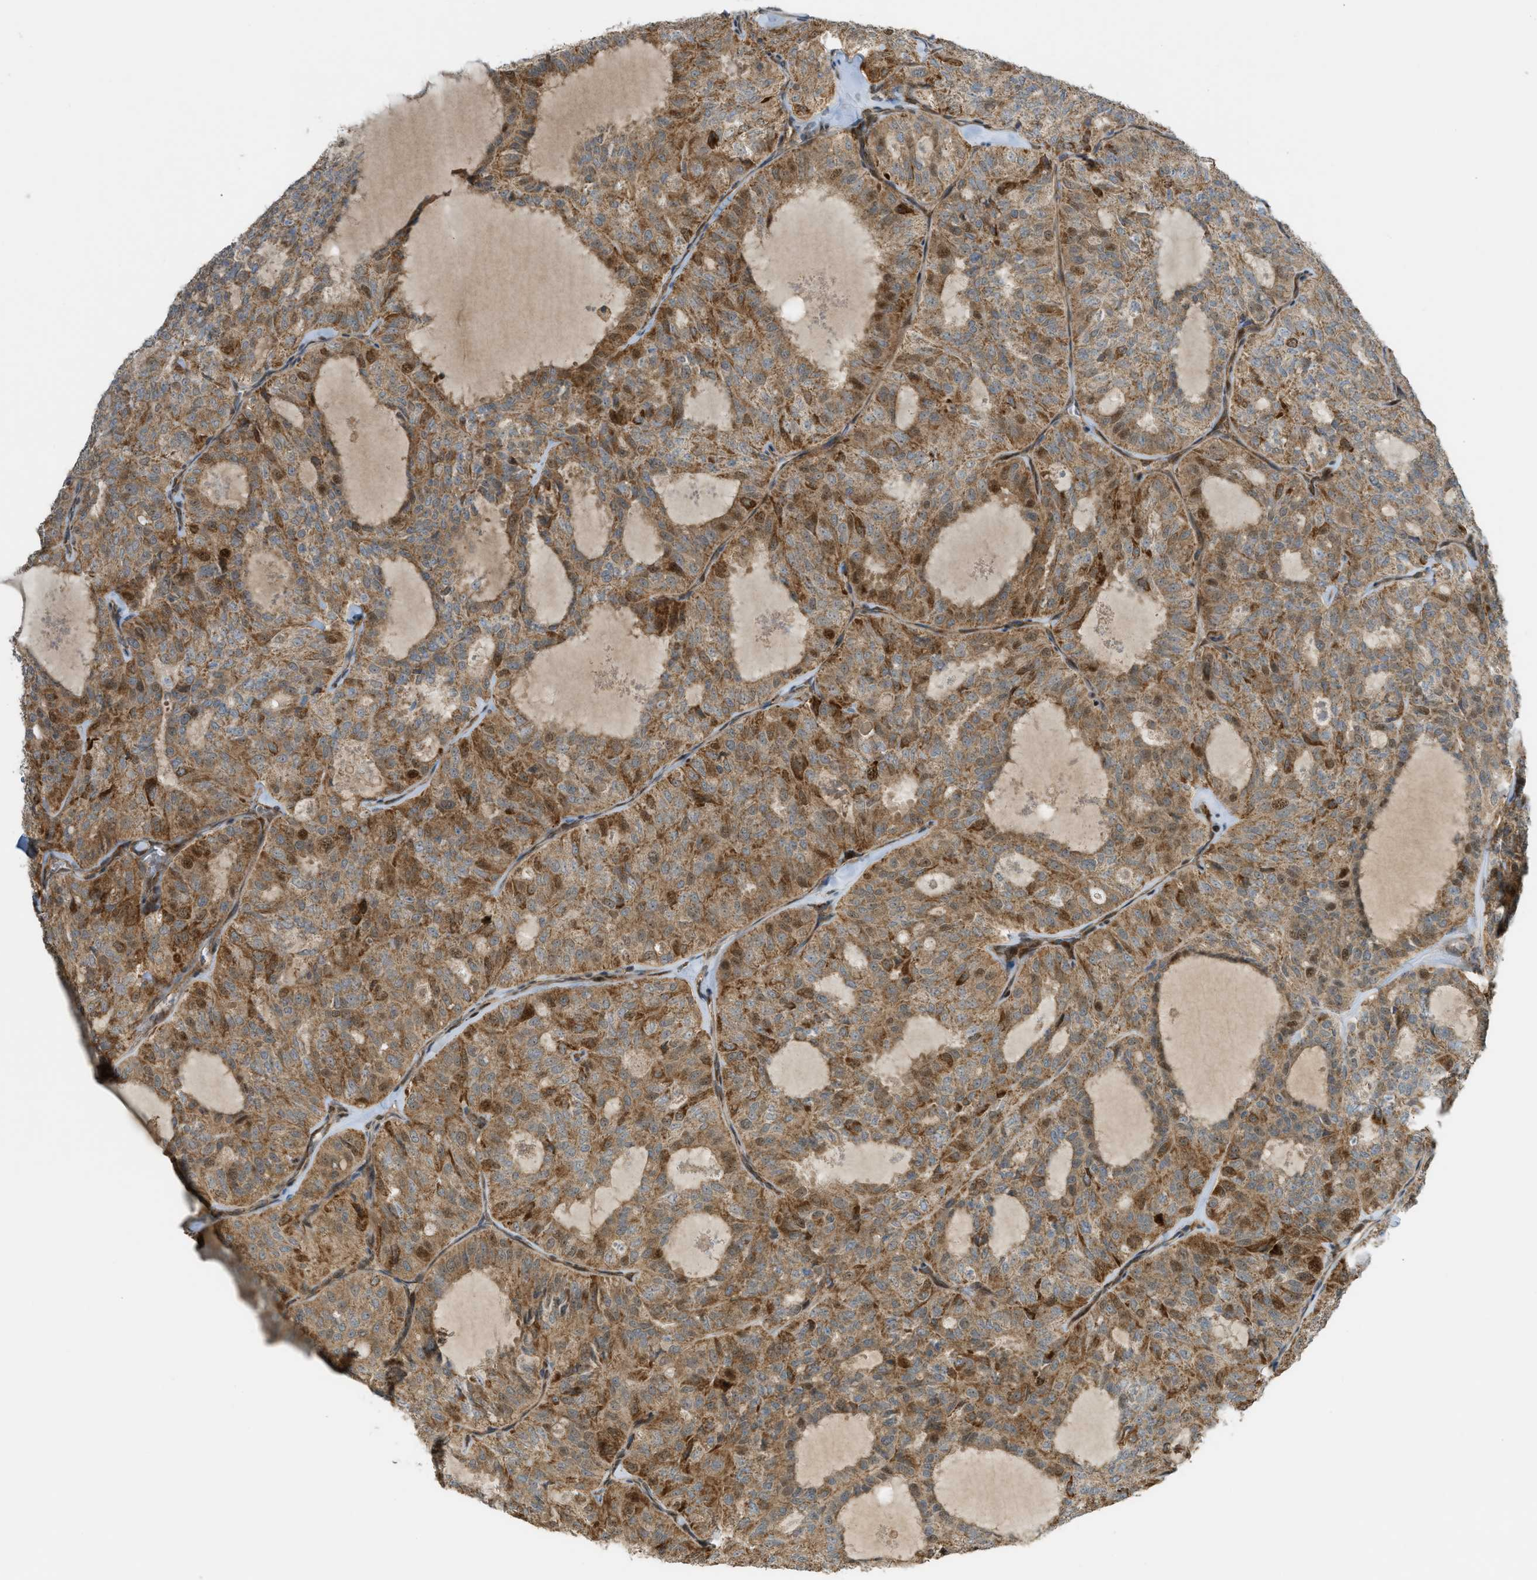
{"staining": {"intensity": "moderate", "quantity": ">75%", "location": "cytoplasmic/membranous,nuclear"}, "tissue": "thyroid cancer", "cell_type": "Tumor cells", "image_type": "cancer", "snomed": [{"axis": "morphology", "description": "Follicular adenoma carcinoma, NOS"}, {"axis": "topography", "description": "Thyroid gland"}], "caption": "This is a micrograph of IHC staining of thyroid follicular adenoma carcinoma, which shows moderate positivity in the cytoplasmic/membranous and nuclear of tumor cells.", "gene": "CCDC186", "patient": {"sex": "male", "age": 75}}